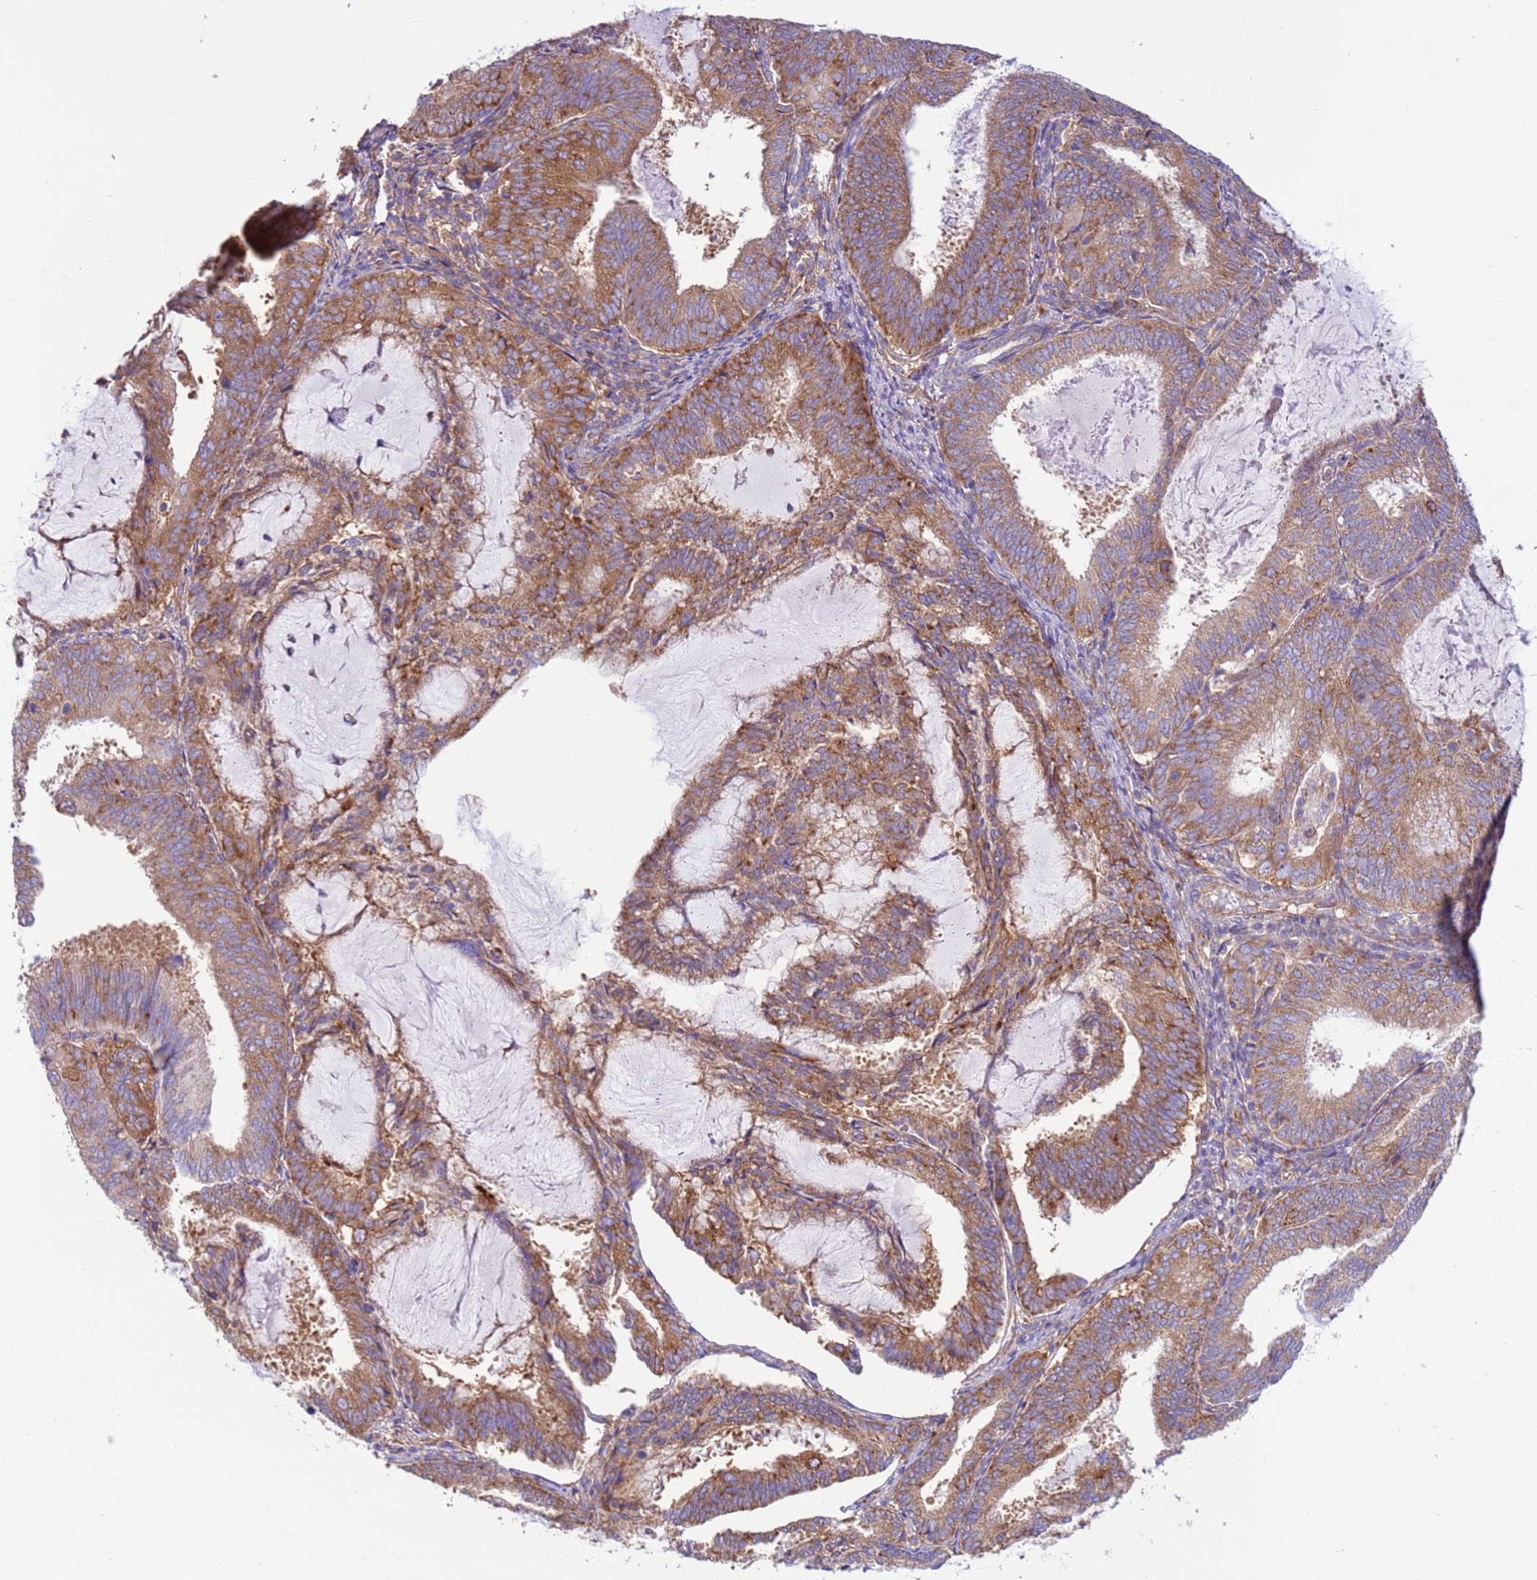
{"staining": {"intensity": "moderate", "quantity": ">75%", "location": "cytoplasmic/membranous"}, "tissue": "endometrial cancer", "cell_type": "Tumor cells", "image_type": "cancer", "snomed": [{"axis": "morphology", "description": "Adenocarcinoma, NOS"}, {"axis": "topography", "description": "Endometrium"}], "caption": "About >75% of tumor cells in human endometrial cancer (adenocarcinoma) demonstrate moderate cytoplasmic/membranous protein positivity as visualized by brown immunohistochemical staining.", "gene": "VARS1", "patient": {"sex": "female", "age": 81}}